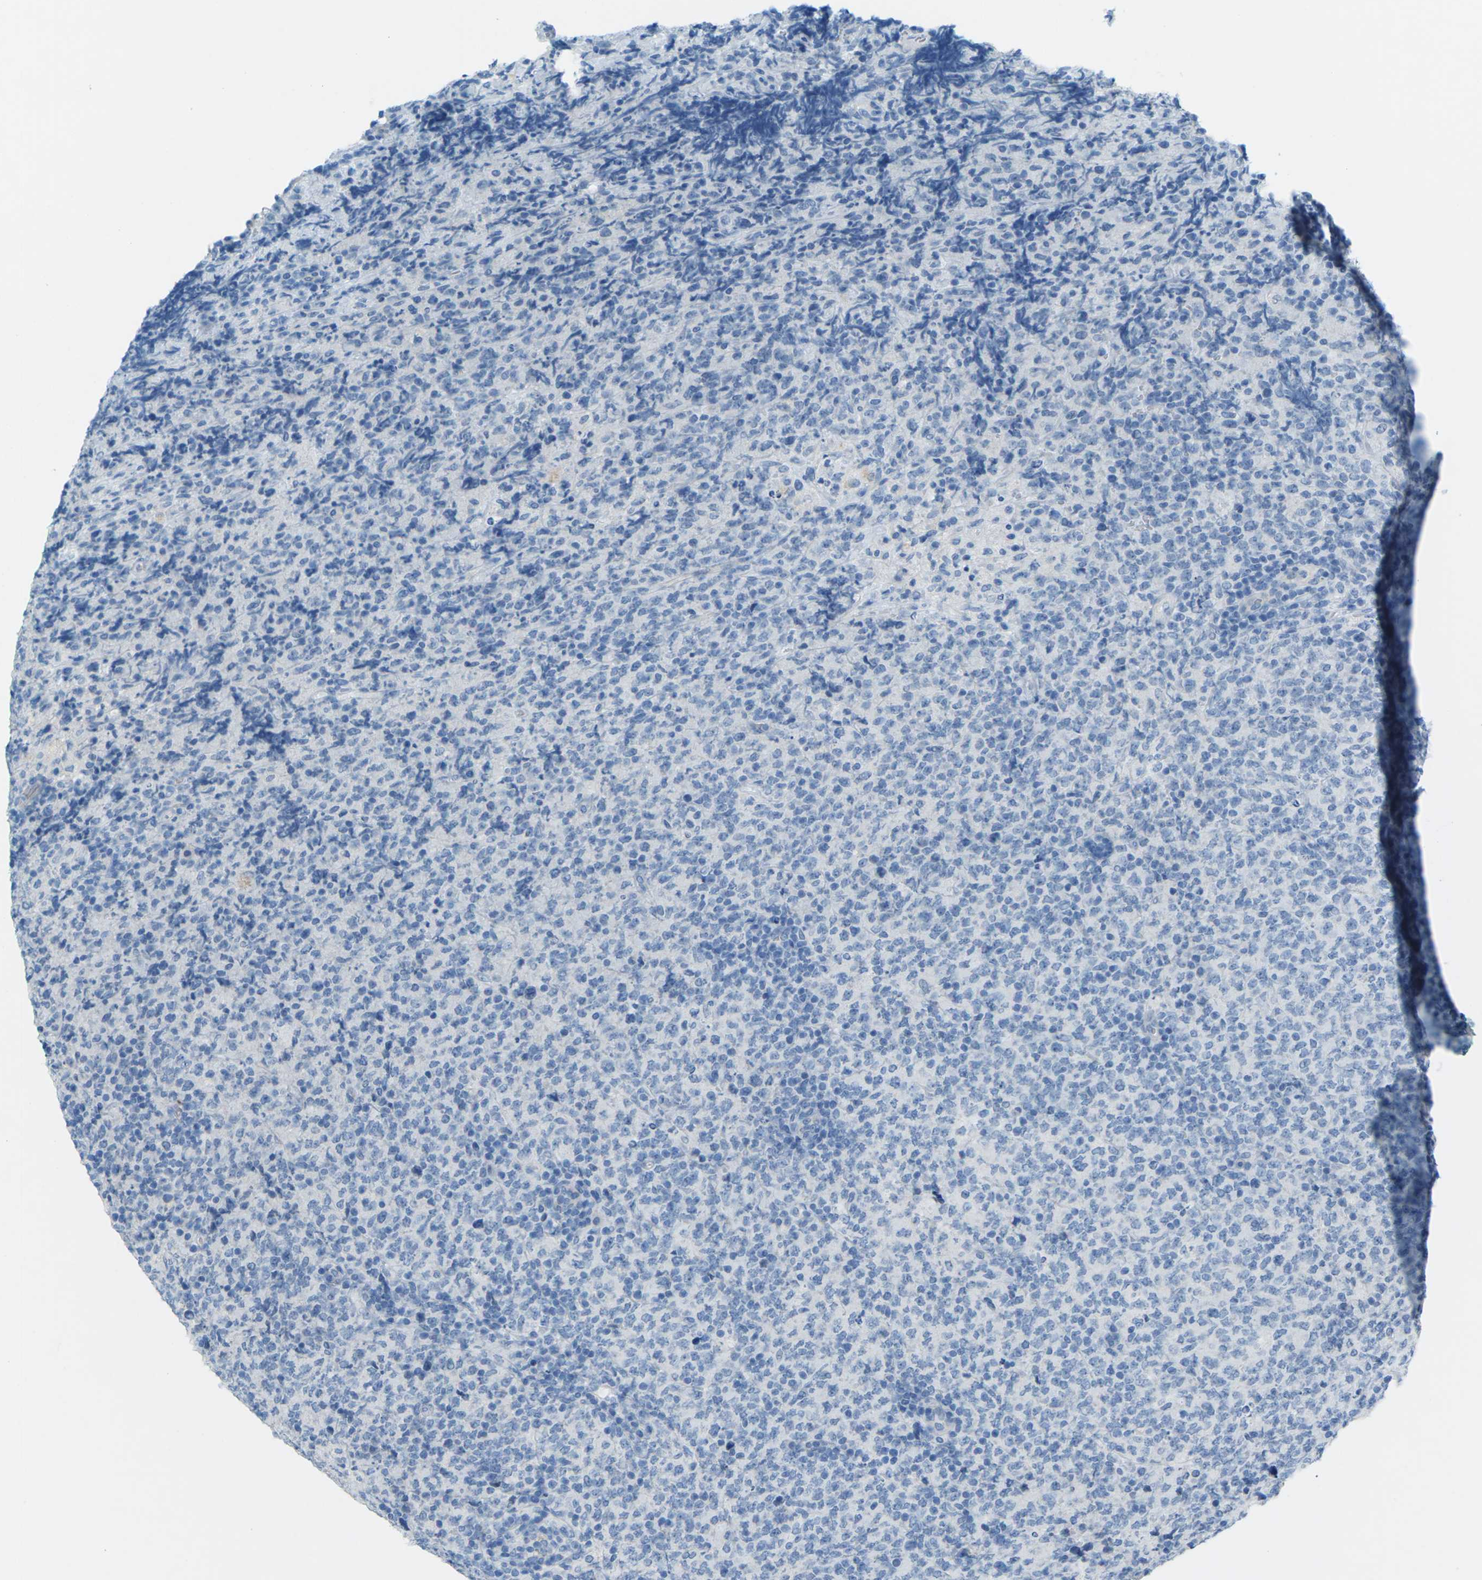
{"staining": {"intensity": "negative", "quantity": "none", "location": "none"}, "tissue": "lymphoma", "cell_type": "Tumor cells", "image_type": "cancer", "snomed": [{"axis": "morphology", "description": "Malignant lymphoma, non-Hodgkin's type, High grade"}, {"axis": "topography", "description": "Tonsil"}], "caption": "This histopathology image is of lymphoma stained with immunohistochemistry to label a protein in brown with the nuclei are counter-stained blue. There is no staining in tumor cells.", "gene": "CDH16", "patient": {"sex": "female", "age": 36}}